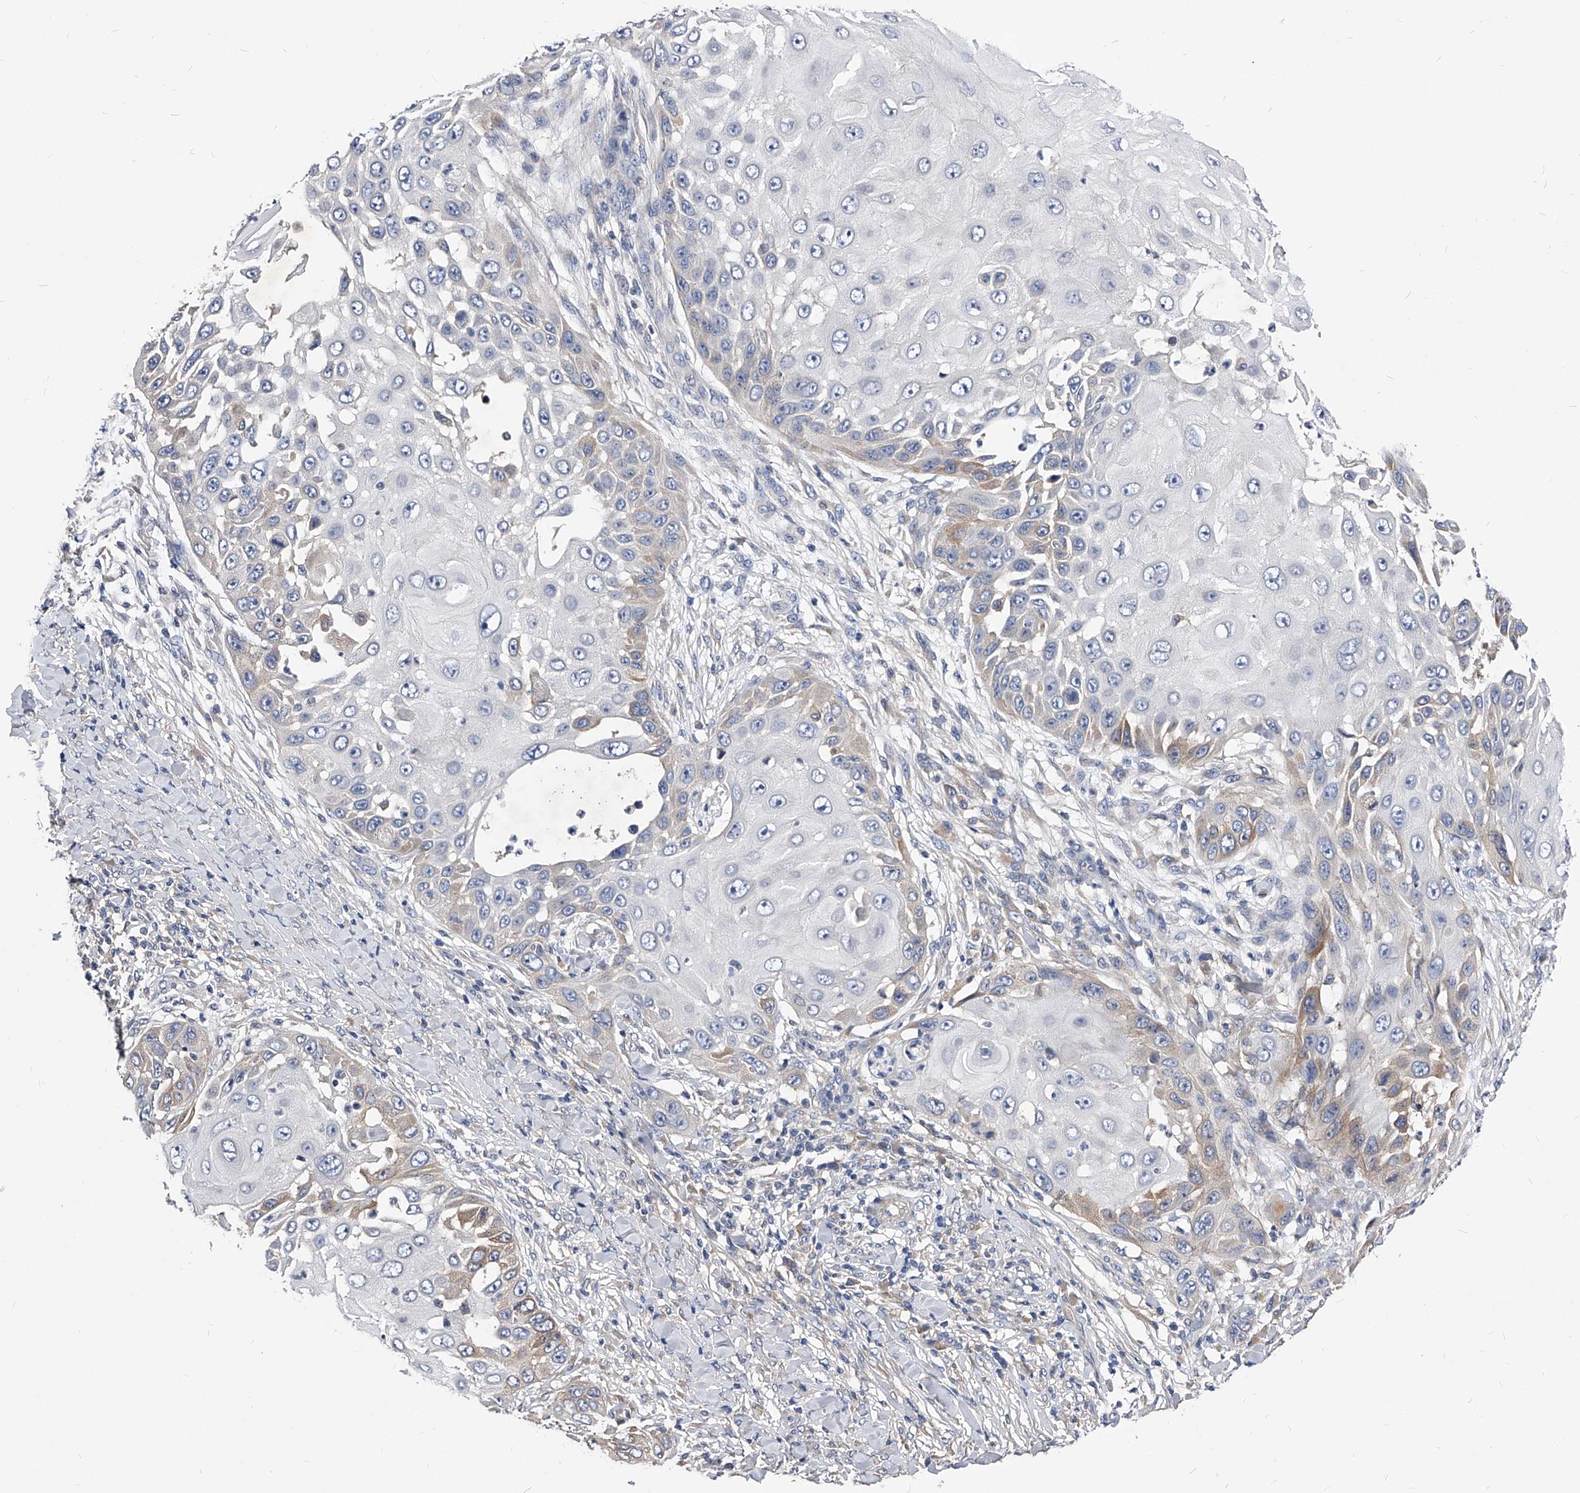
{"staining": {"intensity": "weak", "quantity": "<25%", "location": "cytoplasmic/membranous"}, "tissue": "skin cancer", "cell_type": "Tumor cells", "image_type": "cancer", "snomed": [{"axis": "morphology", "description": "Squamous cell carcinoma, NOS"}, {"axis": "topography", "description": "Skin"}], "caption": "The photomicrograph displays no staining of tumor cells in skin cancer (squamous cell carcinoma).", "gene": "ARL4C", "patient": {"sex": "female", "age": 44}}